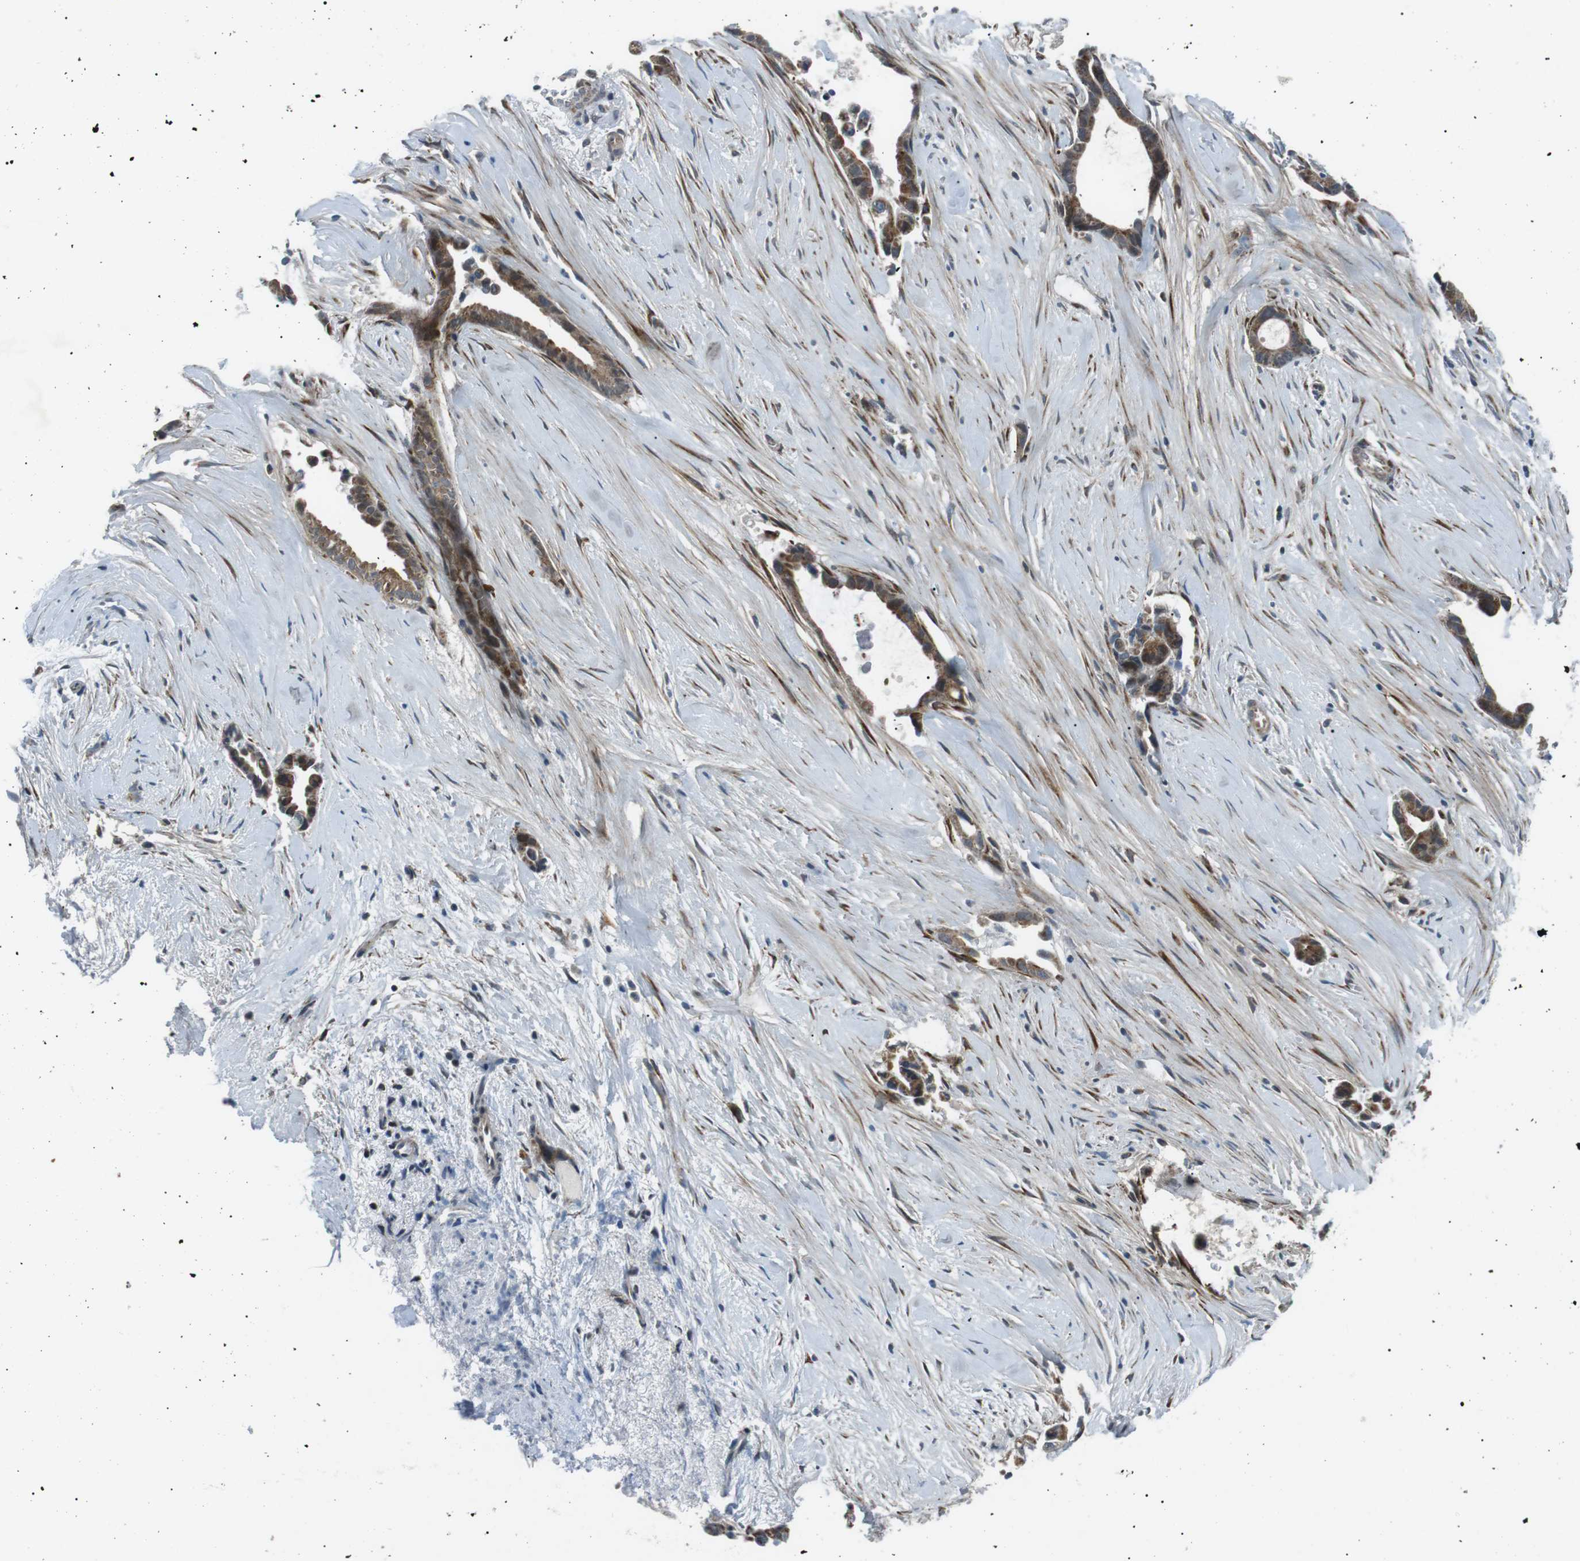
{"staining": {"intensity": "moderate", "quantity": ">75%", "location": "cytoplasmic/membranous"}, "tissue": "liver cancer", "cell_type": "Tumor cells", "image_type": "cancer", "snomed": [{"axis": "morphology", "description": "Cholangiocarcinoma"}, {"axis": "topography", "description": "Liver"}], "caption": "A micrograph of human liver cholangiocarcinoma stained for a protein demonstrates moderate cytoplasmic/membranous brown staining in tumor cells. Using DAB (brown) and hematoxylin (blue) stains, captured at high magnification using brightfield microscopy.", "gene": "ARID5B", "patient": {"sex": "female", "age": 55}}